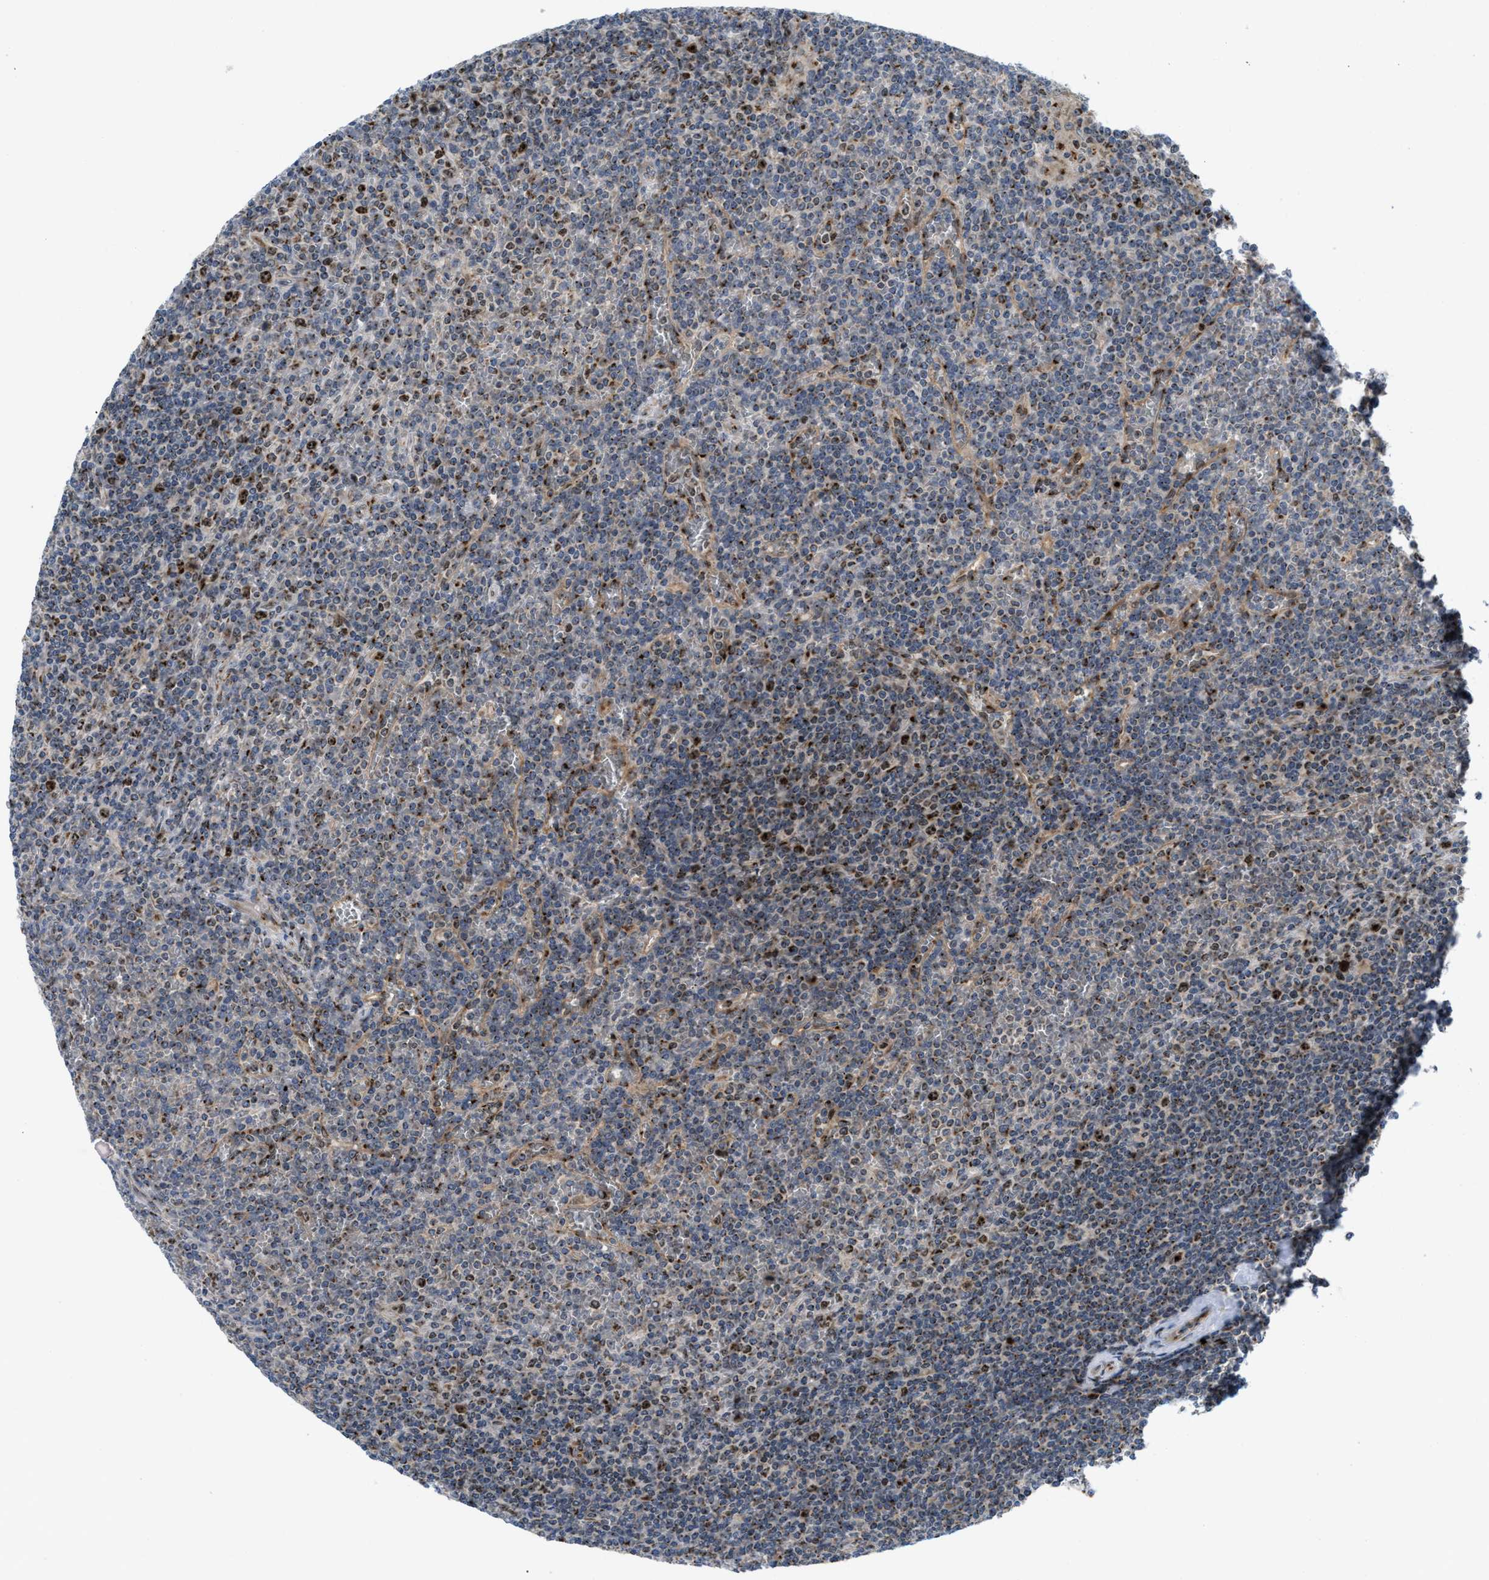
{"staining": {"intensity": "moderate", "quantity": "25%-75%", "location": "cytoplasmic/membranous"}, "tissue": "lymphoma", "cell_type": "Tumor cells", "image_type": "cancer", "snomed": [{"axis": "morphology", "description": "Malignant lymphoma, non-Hodgkin's type, Low grade"}, {"axis": "topography", "description": "Spleen"}], "caption": "Protein staining of lymphoma tissue displays moderate cytoplasmic/membranous staining in about 25%-75% of tumor cells. (Brightfield microscopy of DAB IHC at high magnification).", "gene": "SLC38A10", "patient": {"sex": "female", "age": 19}}